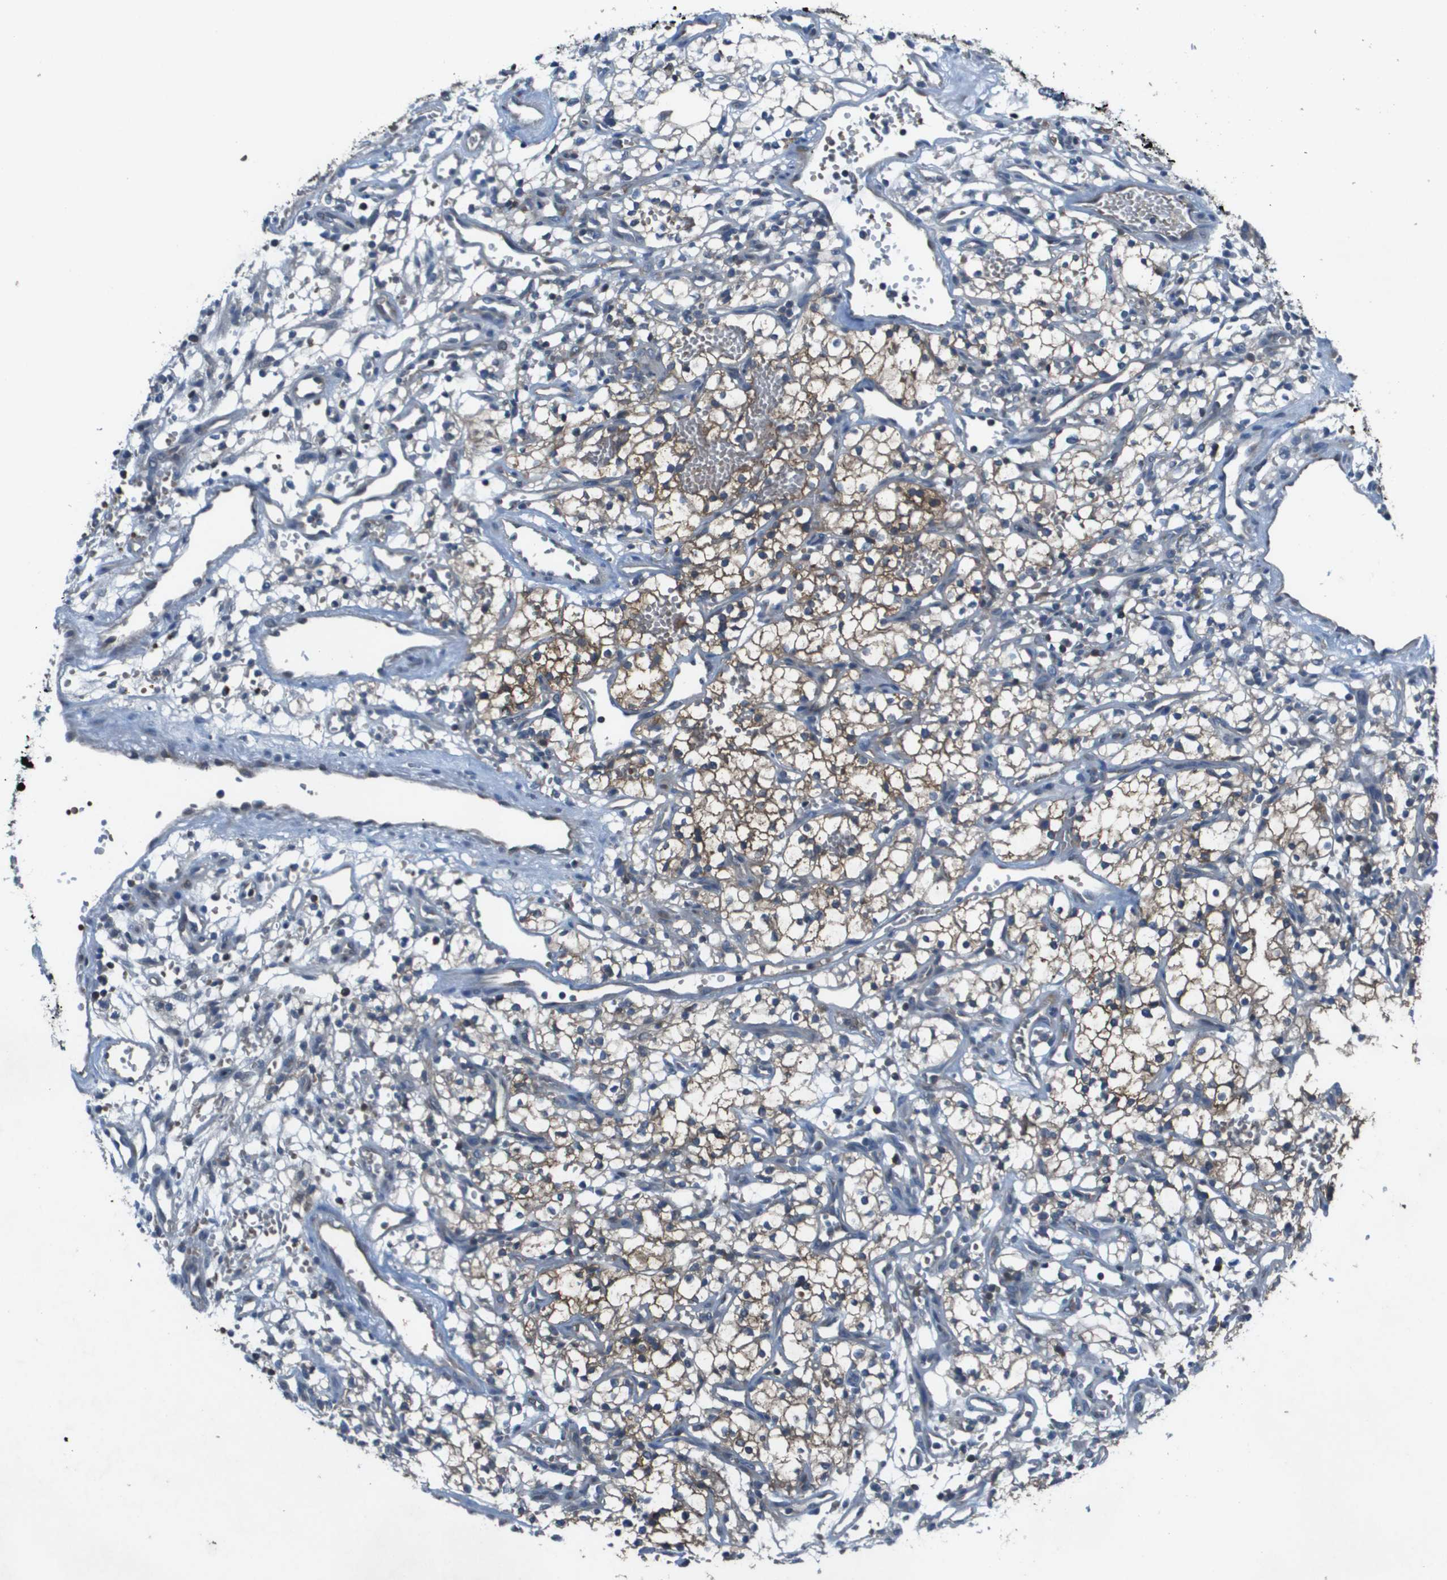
{"staining": {"intensity": "weak", "quantity": "25%-75%", "location": "cytoplasmic/membranous"}, "tissue": "renal cancer", "cell_type": "Tumor cells", "image_type": "cancer", "snomed": [{"axis": "morphology", "description": "Adenocarcinoma, NOS"}, {"axis": "topography", "description": "Kidney"}], "caption": "Tumor cells demonstrate low levels of weak cytoplasmic/membranous expression in about 25%-75% of cells in renal adenocarcinoma.", "gene": "CAMK4", "patient": {"sex": "male", "age": 59}}